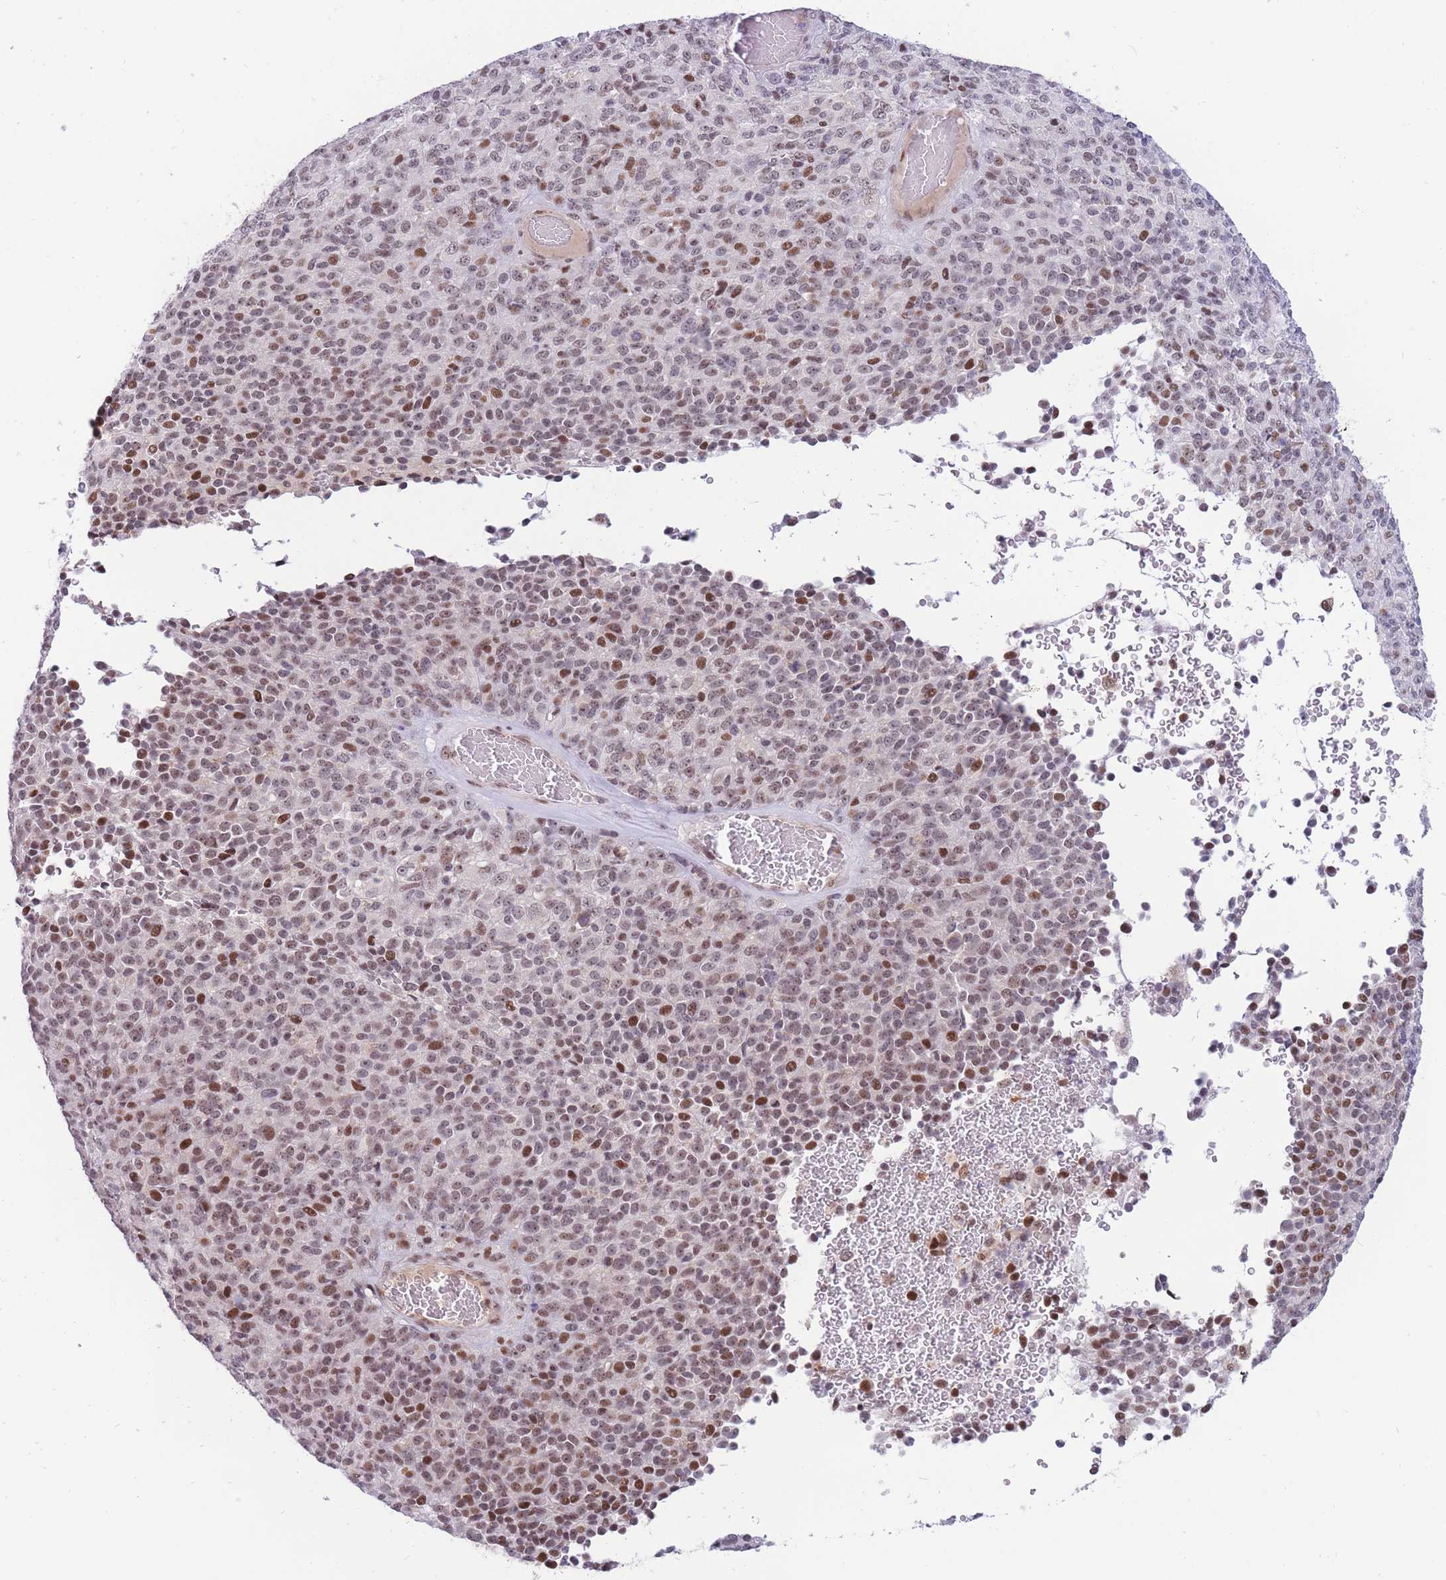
{"staining": {"intensity": "moderate", "quantity": "25%-75%", "location": "nuclear"}, "tissue": "melanoma", "cell_type": "Tumor cells", "image_type": "cancer", "snomed": [{"axis": "morphology", "description": "Malignant melanoma, Metastatic site"}, {"axis": "topography", "description": "Brain"}], "caption": "Moderate nuclear staining is seen in about 25%-75% of tumor cells in malignant melanoma (metastatic site).", "gene": "TARBP2", "patient": {"sex": "female", "age": 56}}